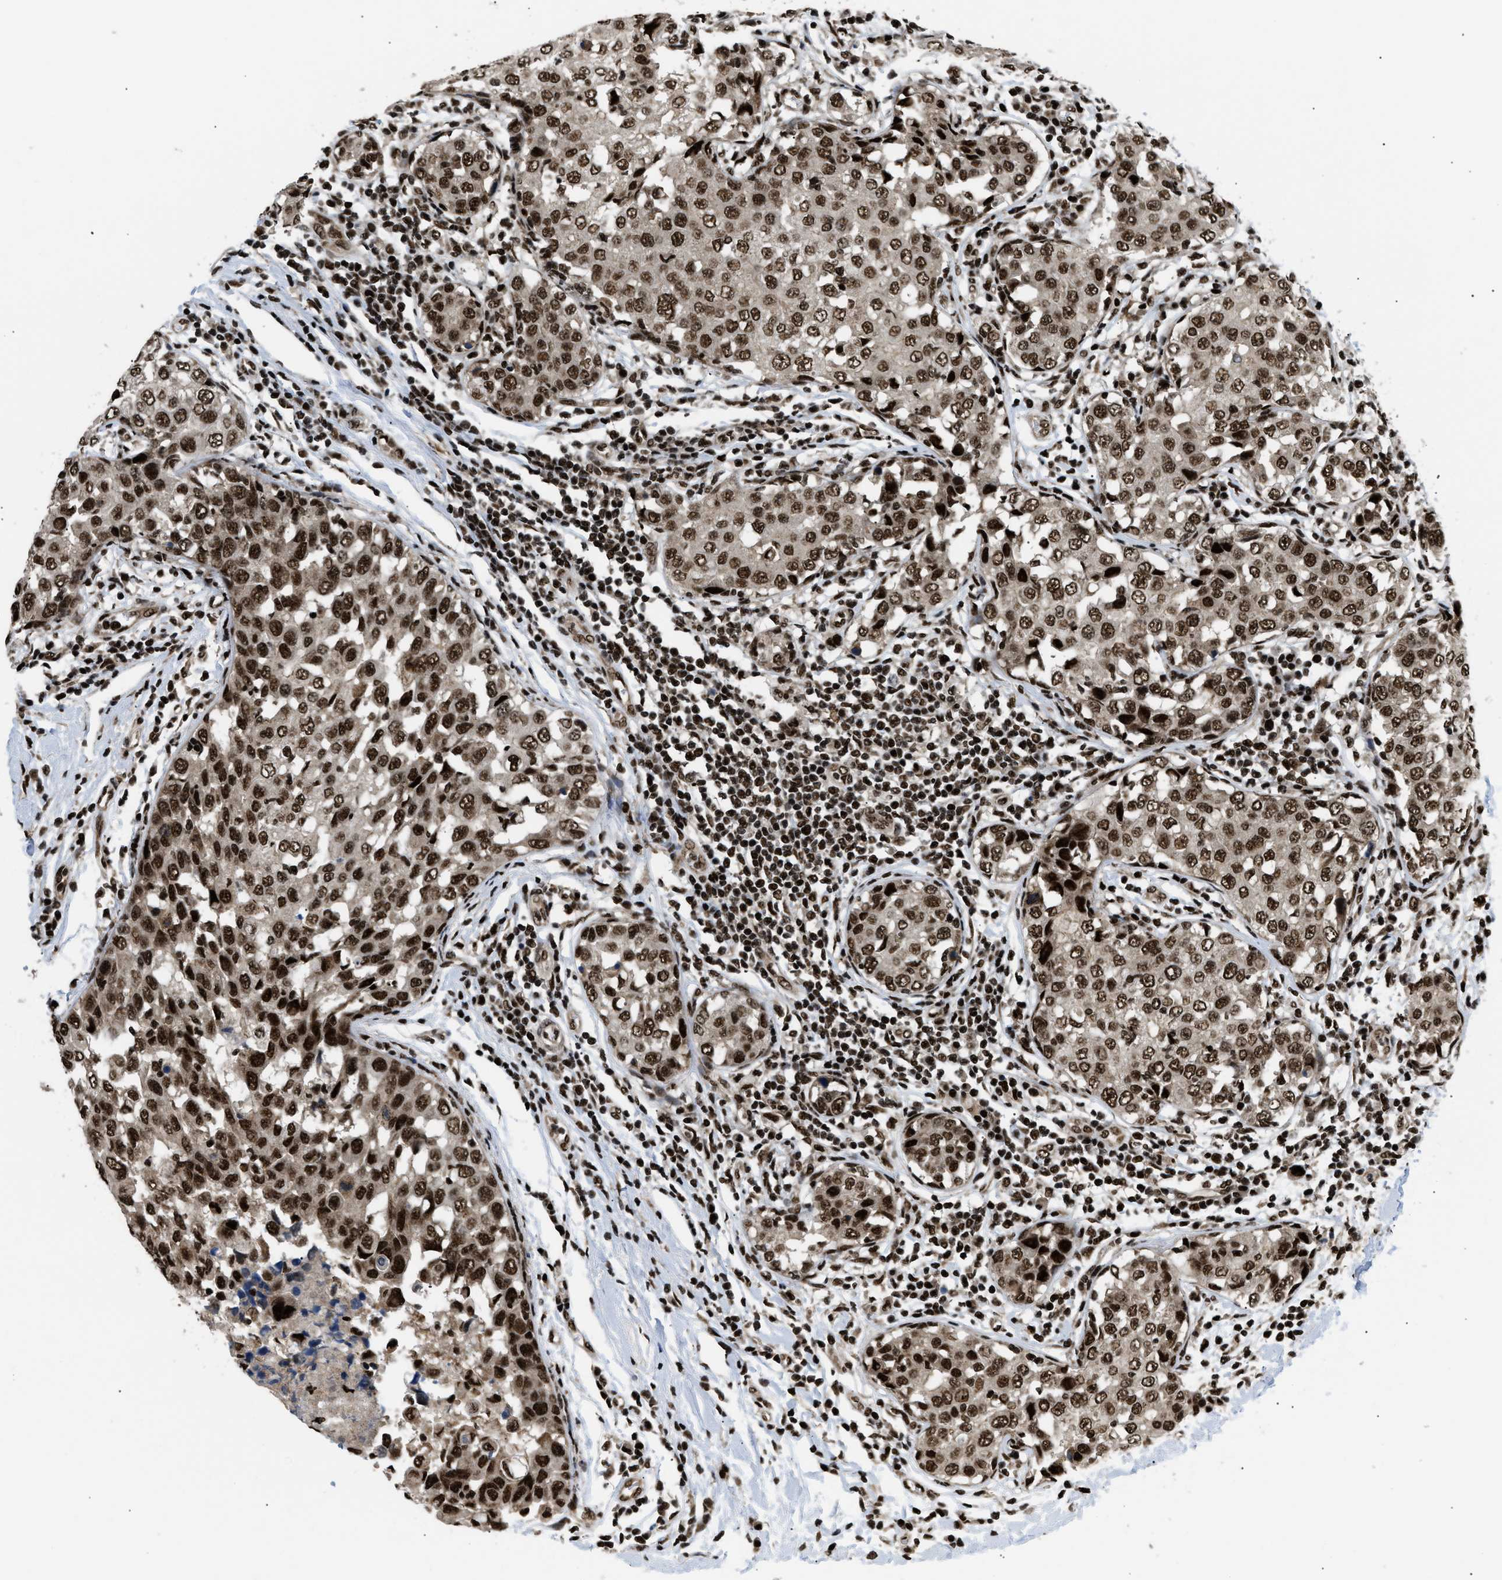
{"staining": {"intensity": "strong", "quantity": ">75%", "location": "nuclear"}, "tissue": "breast cancer", "cell_type": "Tumor cells", "image_type": "cancer", "snomed": [{"axis": "morphology", "description": "Duct carcinoma"}, {"axis": "topography", "description": "Breast"}], "caption": "Protein staining demonstrates strong nuclear staining in approximately >75% of tumor cells in breast cancer.", "gene": "RBM5", "patient": {"sex": "female", "age": 27}}